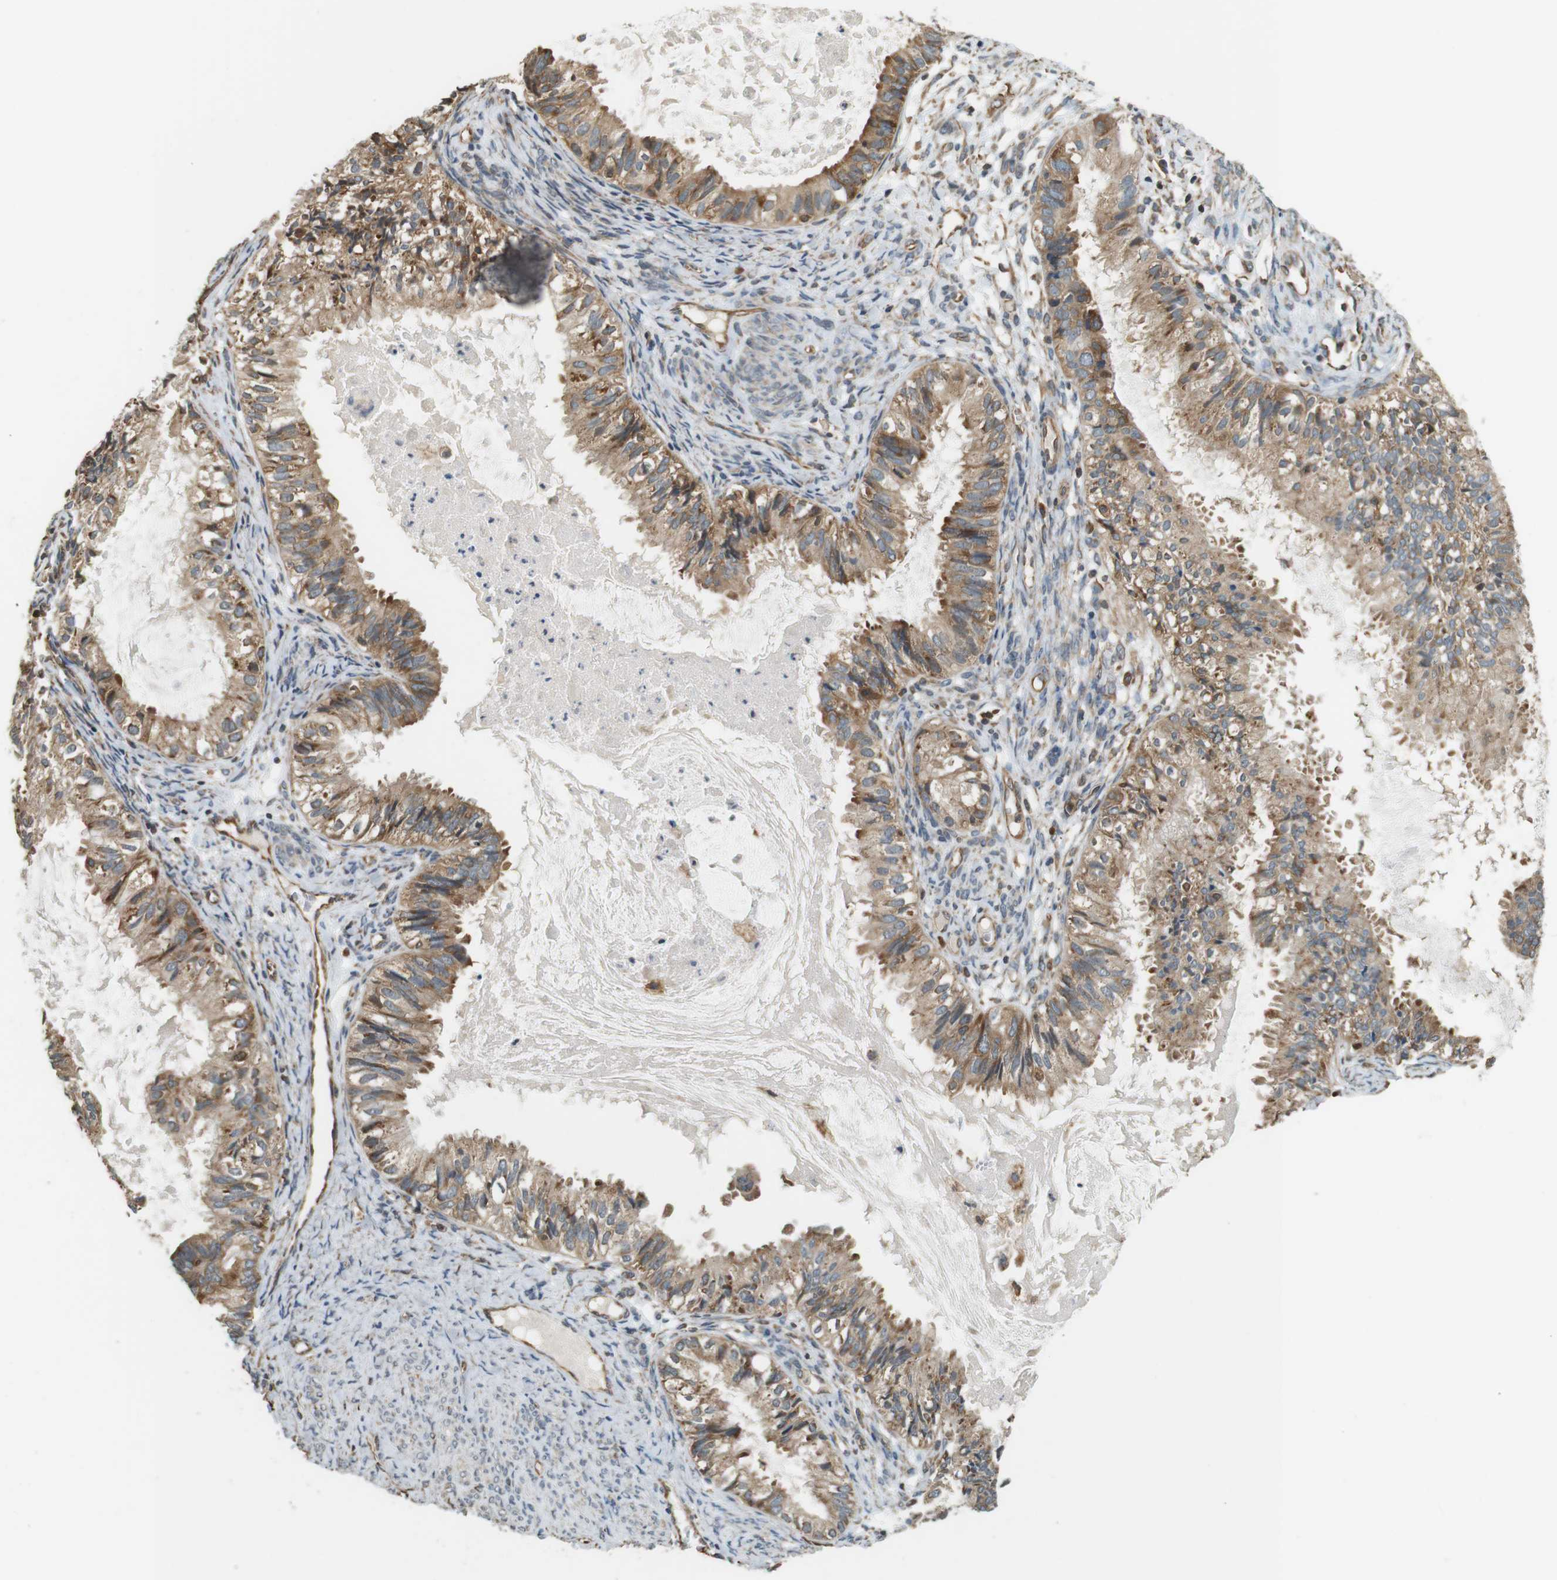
{"staining": {"intensity": "moderate", "quantity": ">75%", "location": "cytoplasmic/membranous"}, "tissue": "cervical cancer", "cell_type": "Tumor cells", "image_type": "cancer", "snomed": [{"axis": "morphology", "description": "Normal tissue, NOS"}, {"axis": "morphology", "description": "Adenocarcinoma, NOS"}, {"axis": "topography", "description": "Cervix"}, {"axis": "topography", "description": "Endometrium"}], "caption": "A high-resolution micrograph shows immunohistochemistry (IHC) staining of cervical adenocarcinoma, which shows moderate cytoplasmic/membranous positivity in approximately >75% of tumor cells. (DAB (3,3'-diaminobenzidine) IHC, brown staining for protein, blue staining for nuclei).", "gene": "PA2G4", "patient": {"sex": "female", "age": 86}}